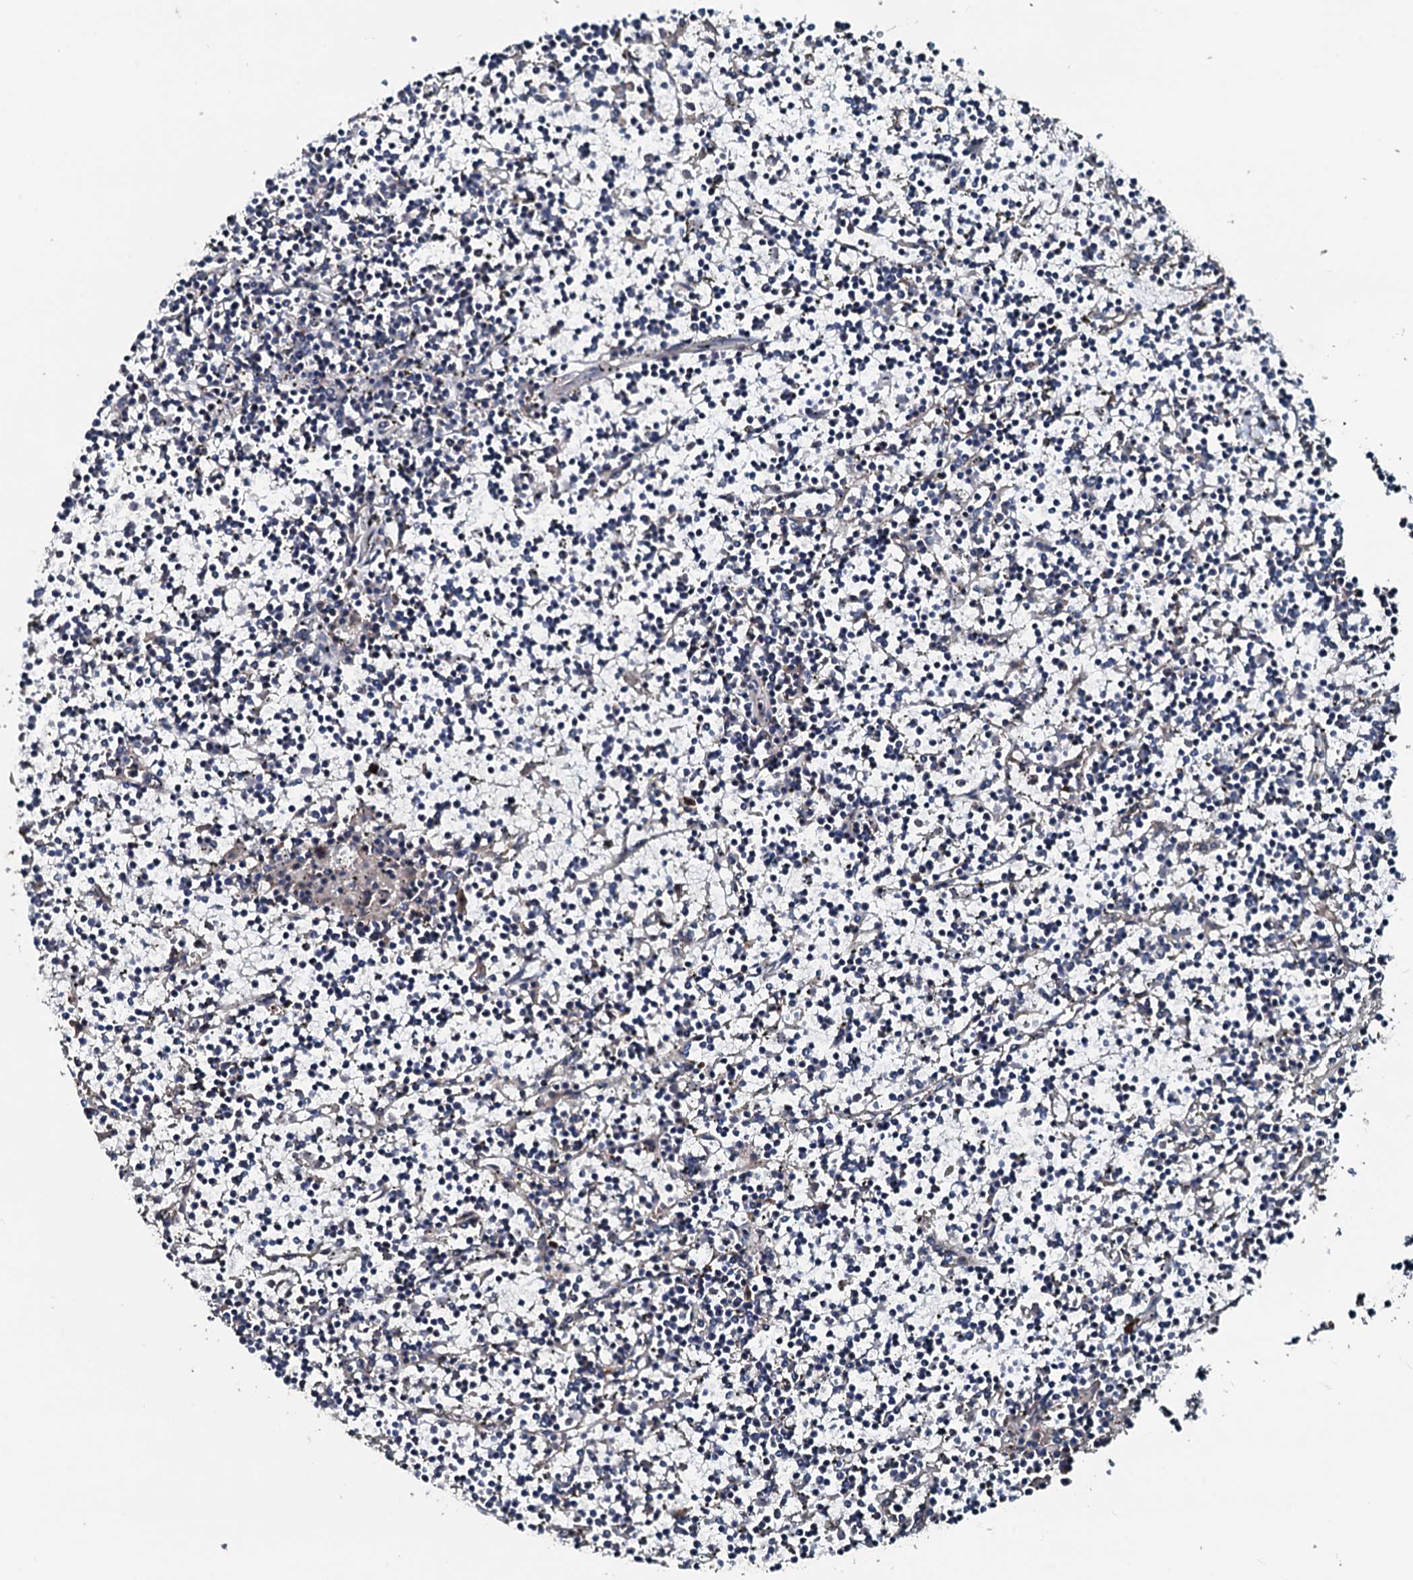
{"staining": {"intensity": "negative", "quantity": "none", "location": "none"}, "tissue": "lymphoma", "cell_type": "Tumor cells", "image_type": "cancer", "snomed": [{"axis": "morphology", "description": "Malignant lymphoma, non-Hodgkin's type, Low grade"}, {"axis": "topography", "description": "Spleen"}], "caption": "Immunohistochemistry (IHC) image of human low-grade malignant lymphoma, non-Hodgkin's type stained for a protein (brown), which displays no positivity in tumor cells.", "gene": "AARS1", "patient": {"sex": "female", "age": 19}}